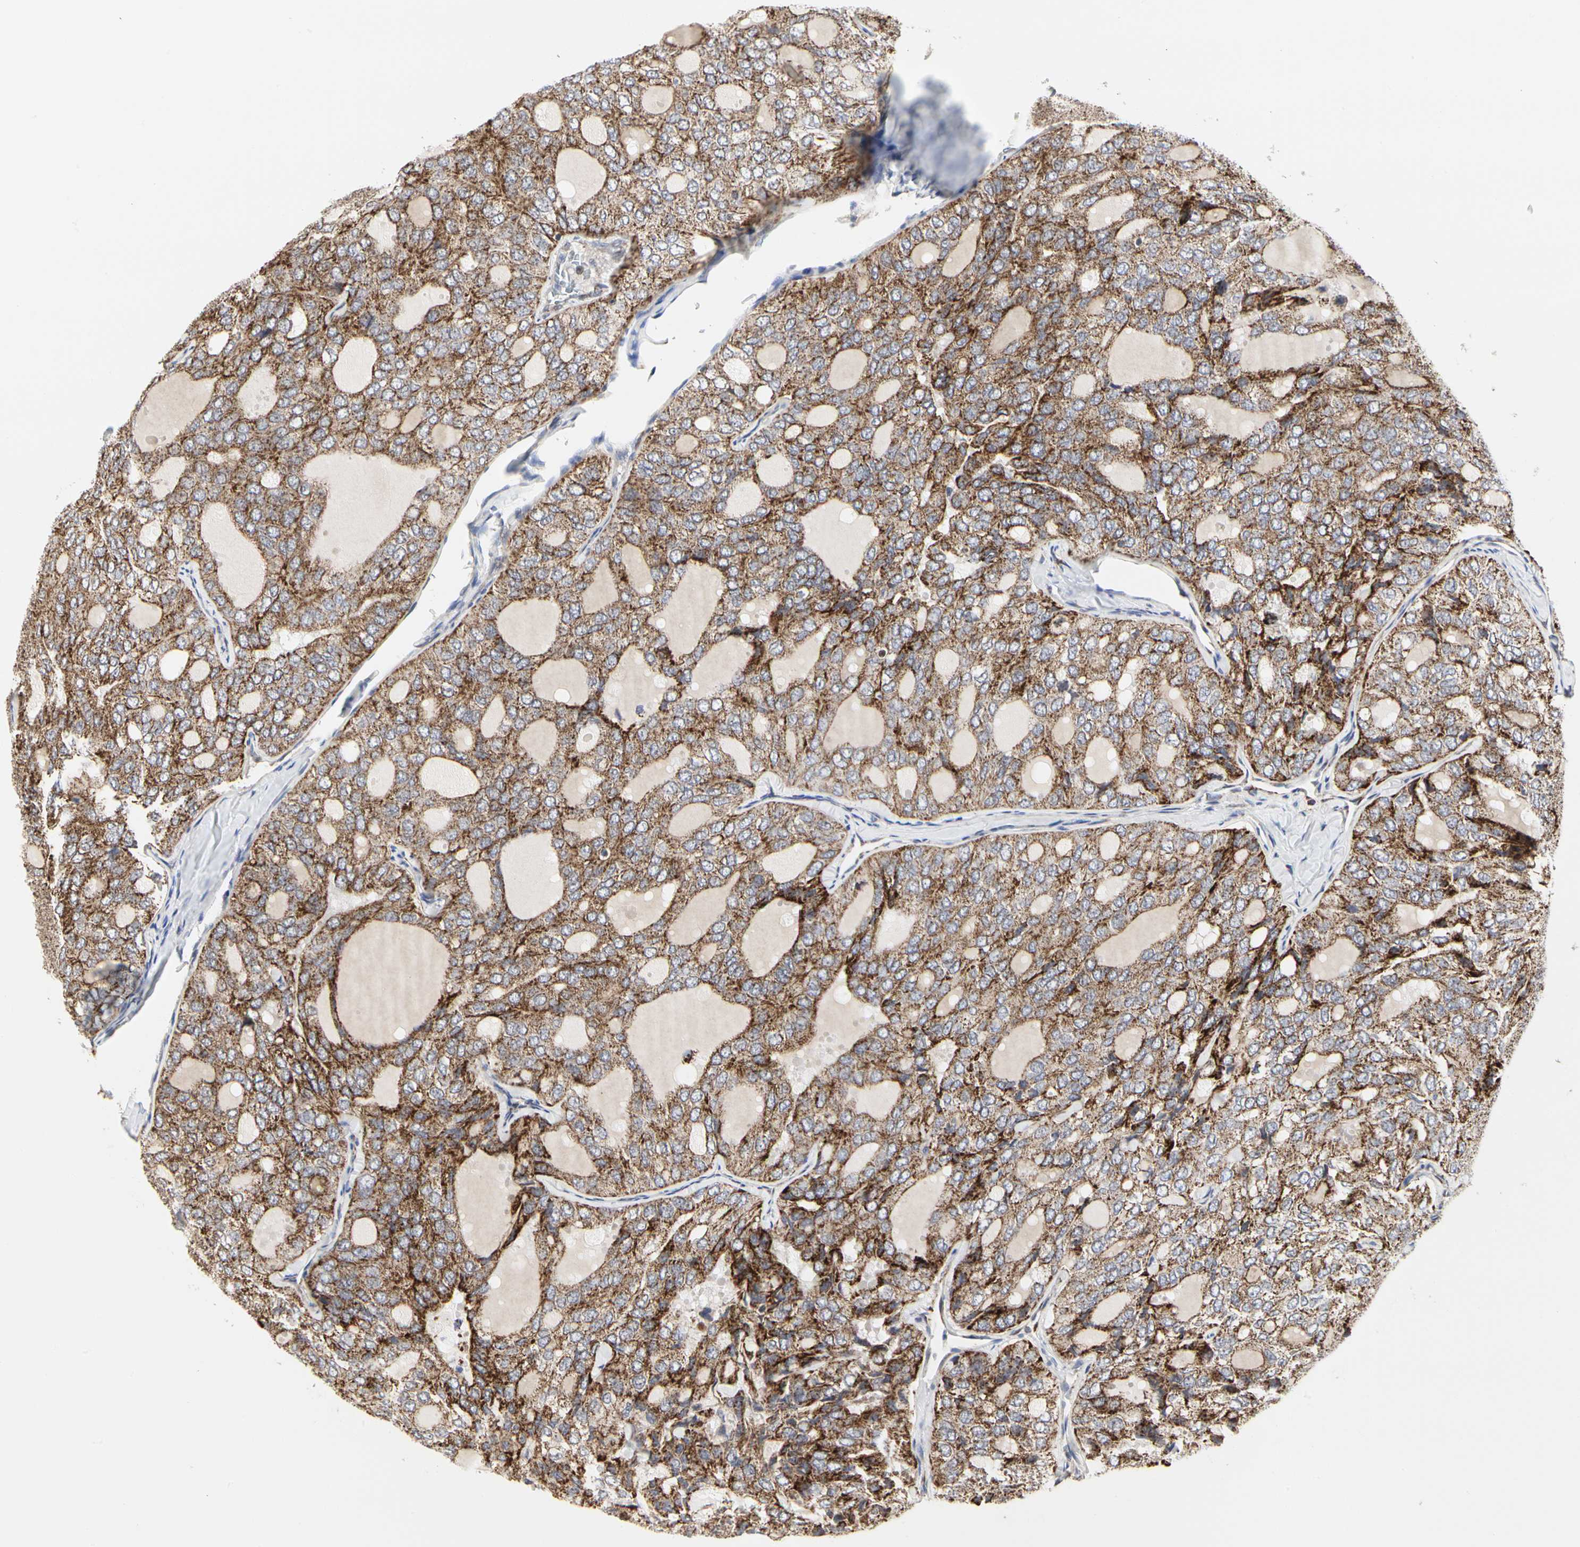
{"staining": {"intensity": "moderate", "quantity": ">75%", "location": "cytoplasmic/membranous"}, "tissue": "thyroid cancer", "cell_type": "Tumor cells", "image_type": "cancer", "snomed": [{"axis": "morphology", "description": "Follicular adenoma carcinoma, NOS"}, {"axis": "topography", "description": "Thyroid gland"}], "caption": "Follicular adenoma carcinoma (thyroid) tissue displays moderate cytoplasmic/membranous staining in approximately >75% of tumor cells The protein is shown in brown color, while the nuclei are stained blue.", "gene": "TSKU", "patient": {"sex": "male", "age": 75}}